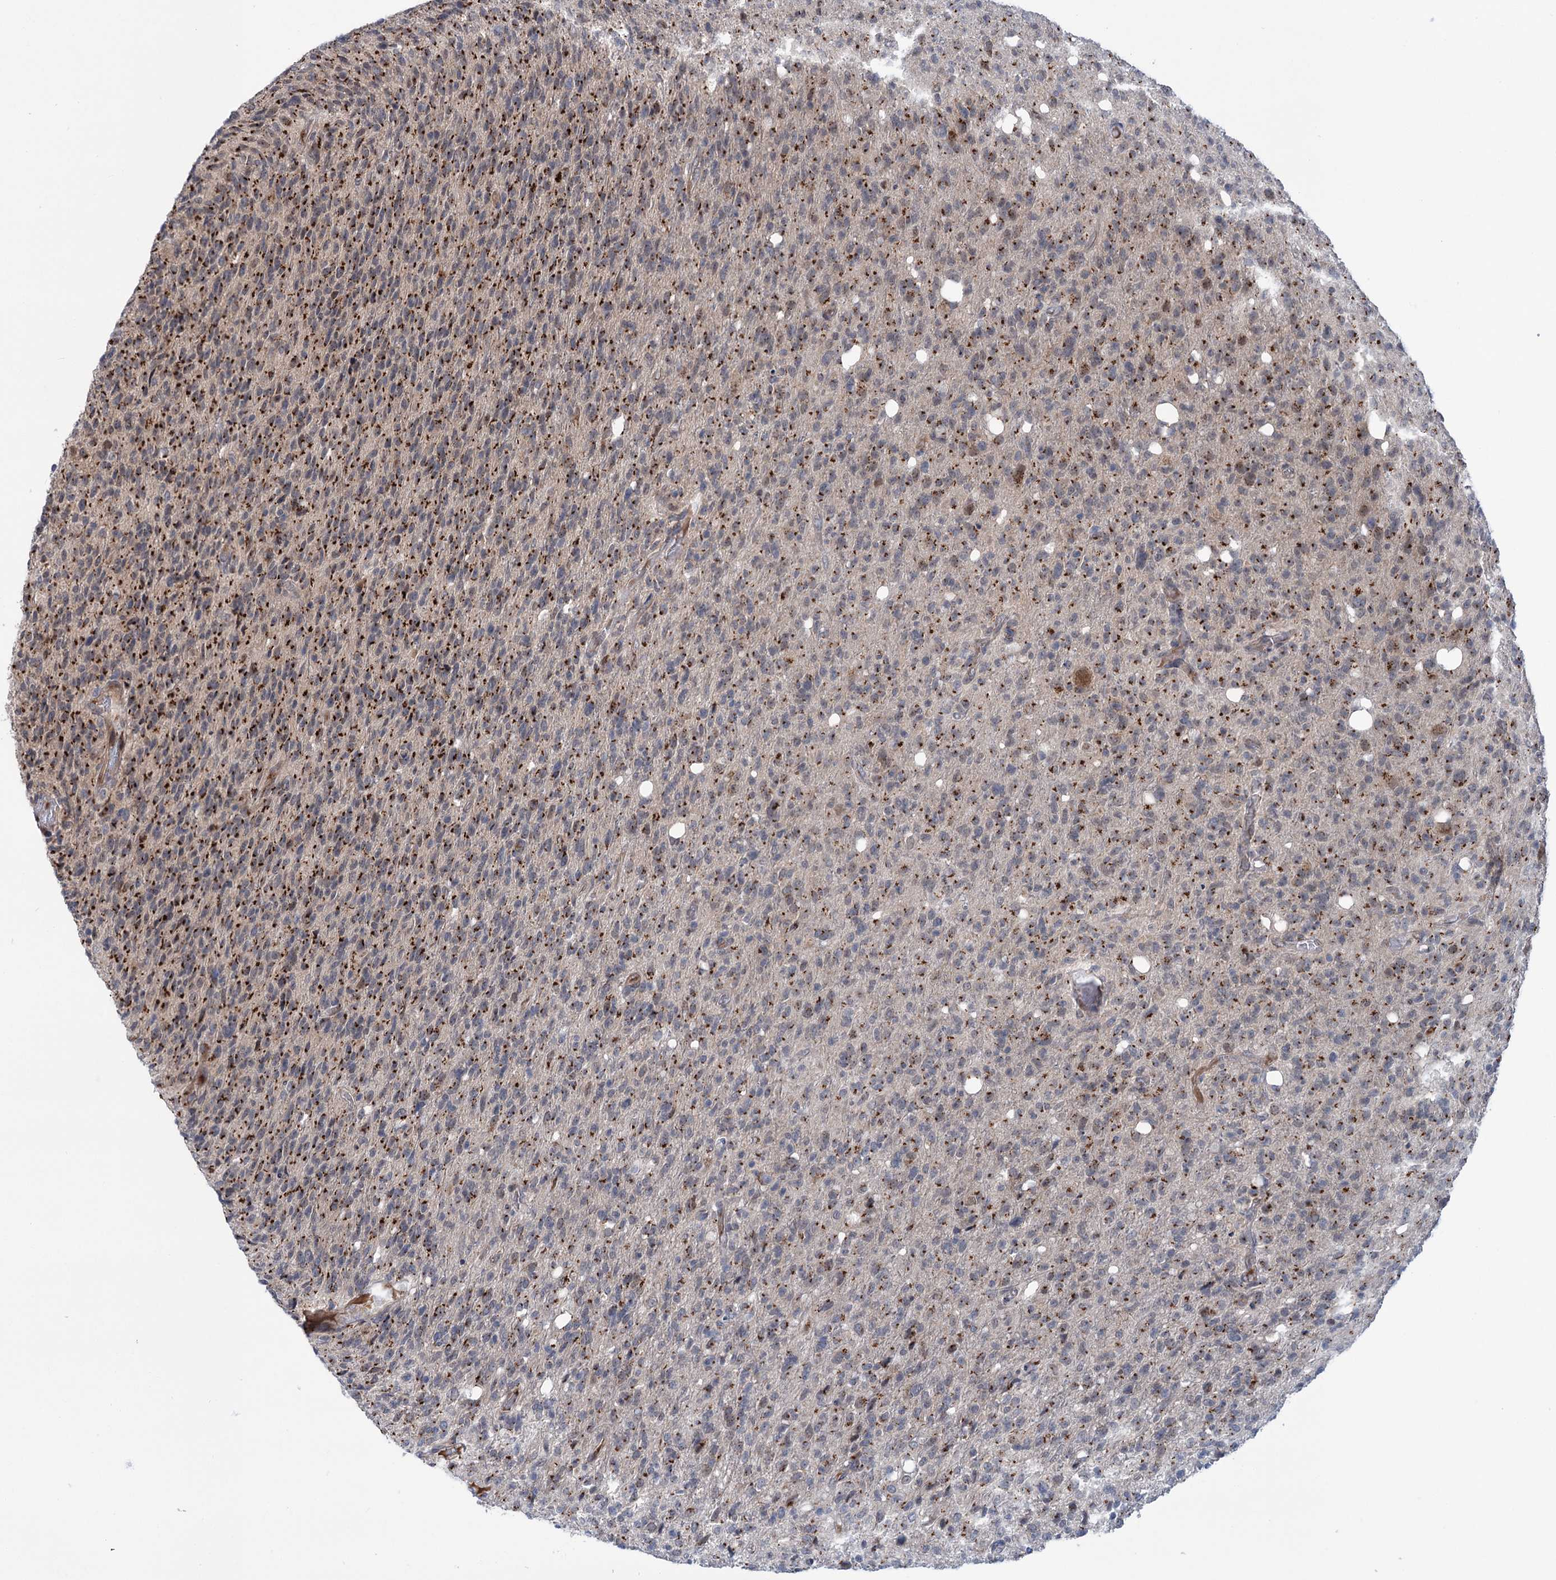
{"staining": {"intensity": "strong", "quantity": "25%-75%", "location": "cytoplasmic/membranous"}, "tissue": "glioma", "cell_type": "Tumor cells", "image_type": "cancer", "snomed": [{"axis": "morphology", "description": "Glioma, malignant, High grade"}, {"axis": "topography", "description": "Brain"}], "caption": "Immunohistochemistry (DAB) staining of human malignant glioma (high-grade) exhibits strong cytoplasmic/membranous protein positivity in about 25%-75% of tumor cells.", "gene": "ELP4", "patient": {"sex": "female", "age": 57}}